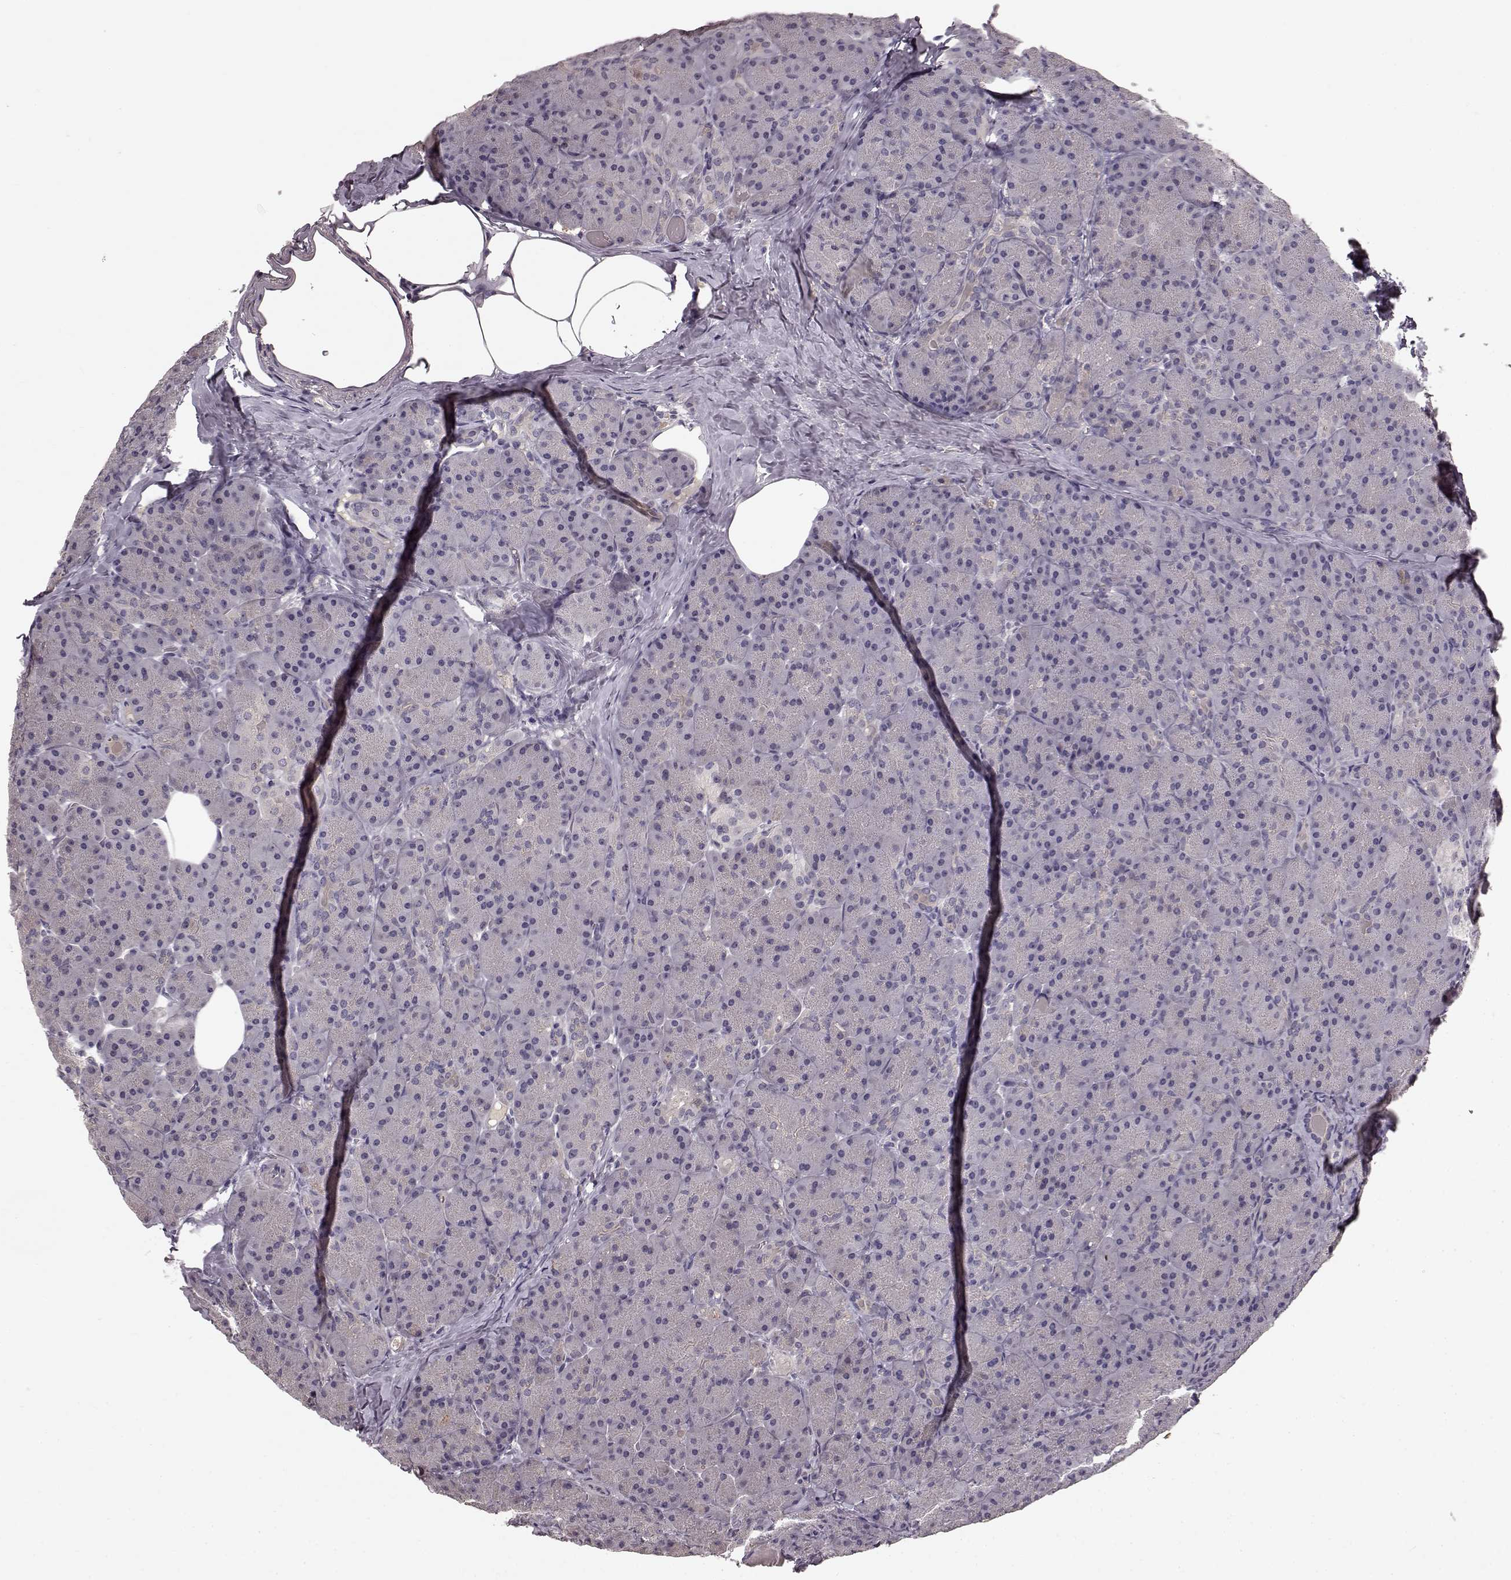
{"staining": {"intensity": "negative", "quantity": "none", "location": "none"}, "tissue": "pancreas", "cell_type": "Exocrine glandular cells", "image_type": "normal", "snomed": [{"axis": "morphology", "description": "Normal tissue, NOS"}, {"axis": "topography", "description": "Pancreas"}], "caption": "The image shows no significant expression in exocrine glandular cells of pancreas.", "gene": "SLC22A18", "patient": {"sex": "male", "age": 57}}